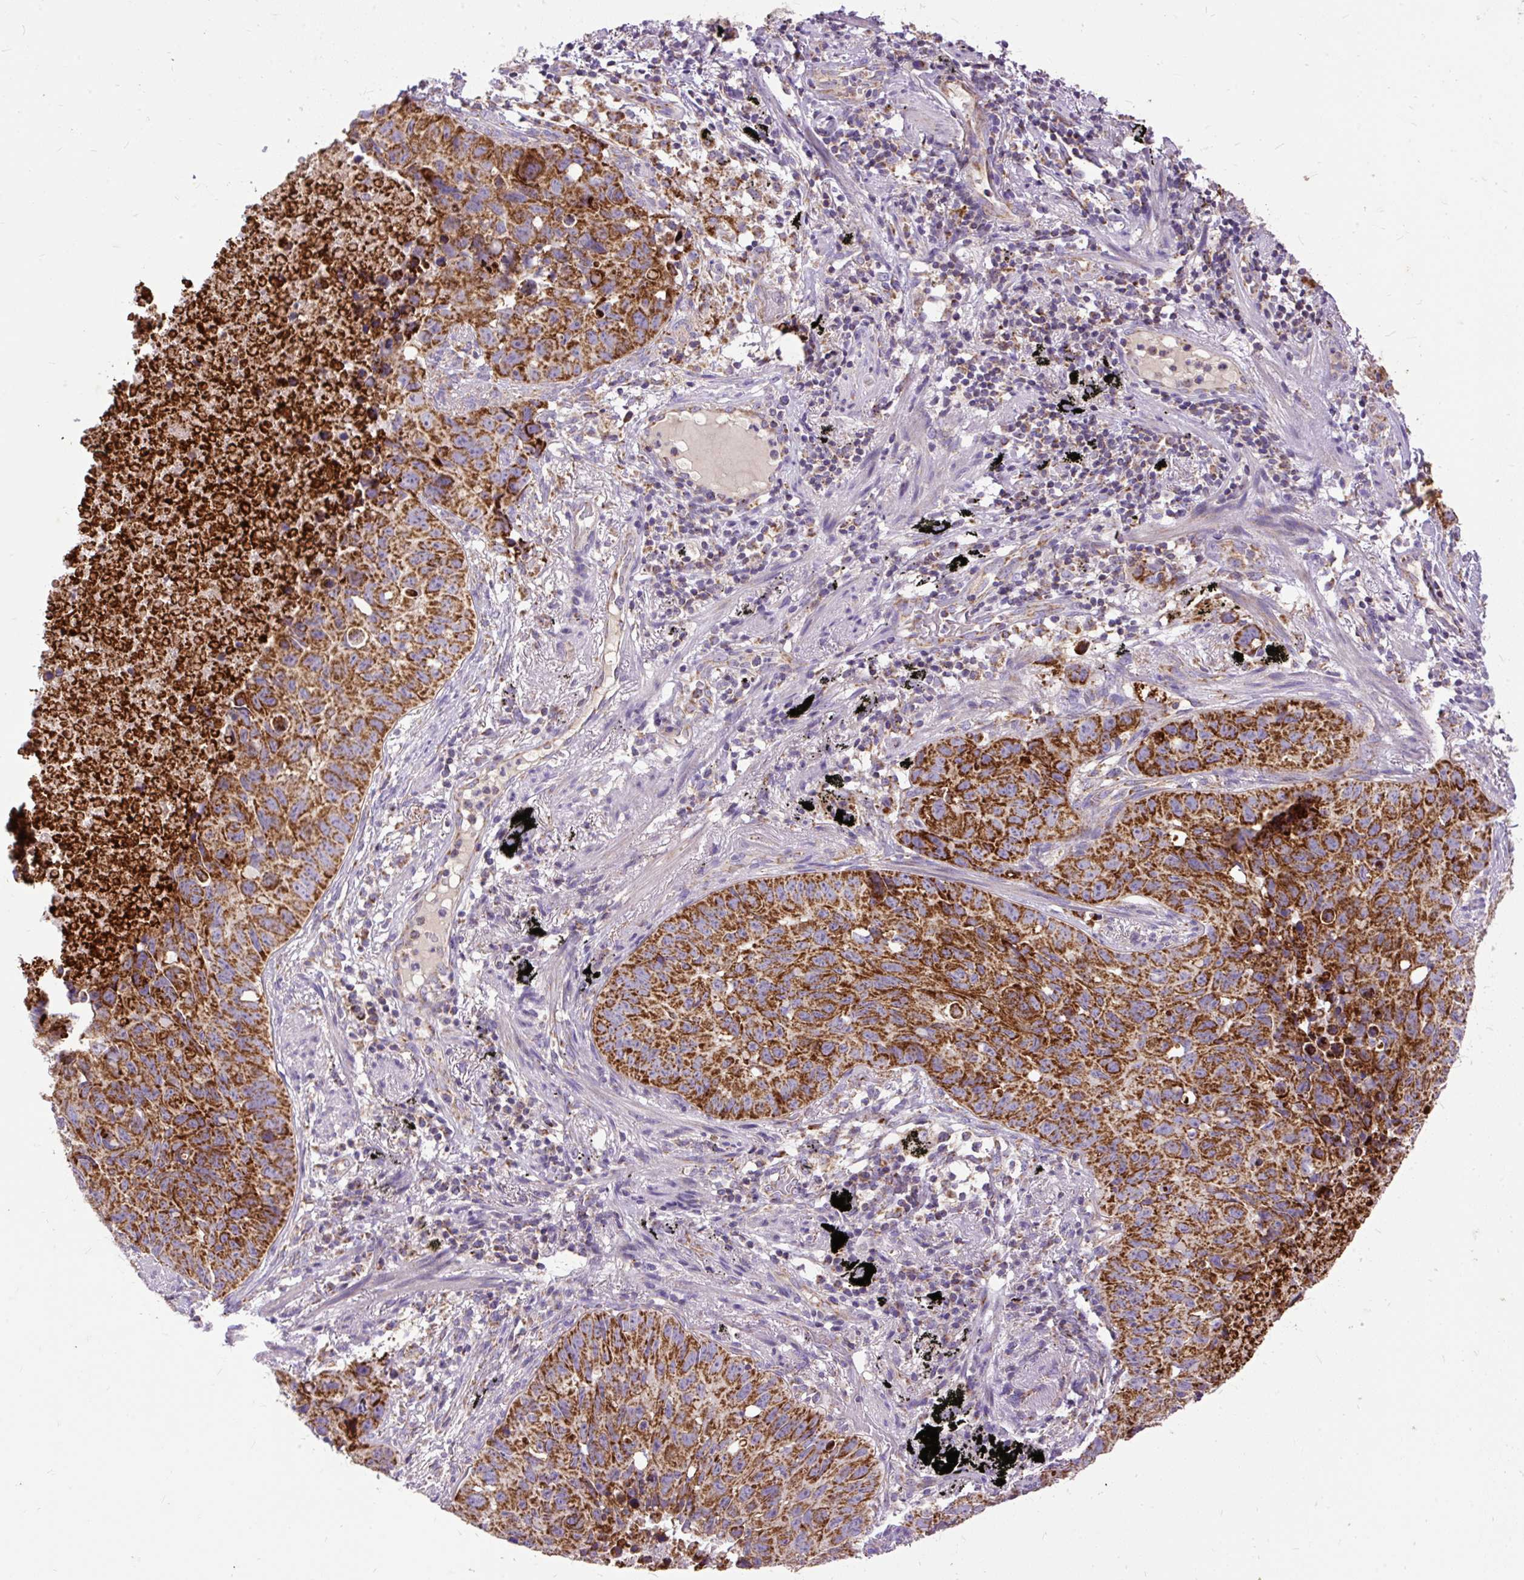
{"staining": {"intensity": "strong", "quantity": ">75%", "location": "cytoplasmic/membranous"}, "tissue": "lung cancer", "cell_type": "Tumor cells", "image_type": "cancer", "snomed": [{"axis": "morphology", "description": "Squamous cell carcinoma, NOS"}, {"axis": "topography", "description": "Lung"}], "caption": "Lung cancer (squamous cell carcinoma) stained with a protein marker demonstrates strong staining in tumor cells.", "gene": "TOMM40", "patient": {"sex": "male", "age": 60}}